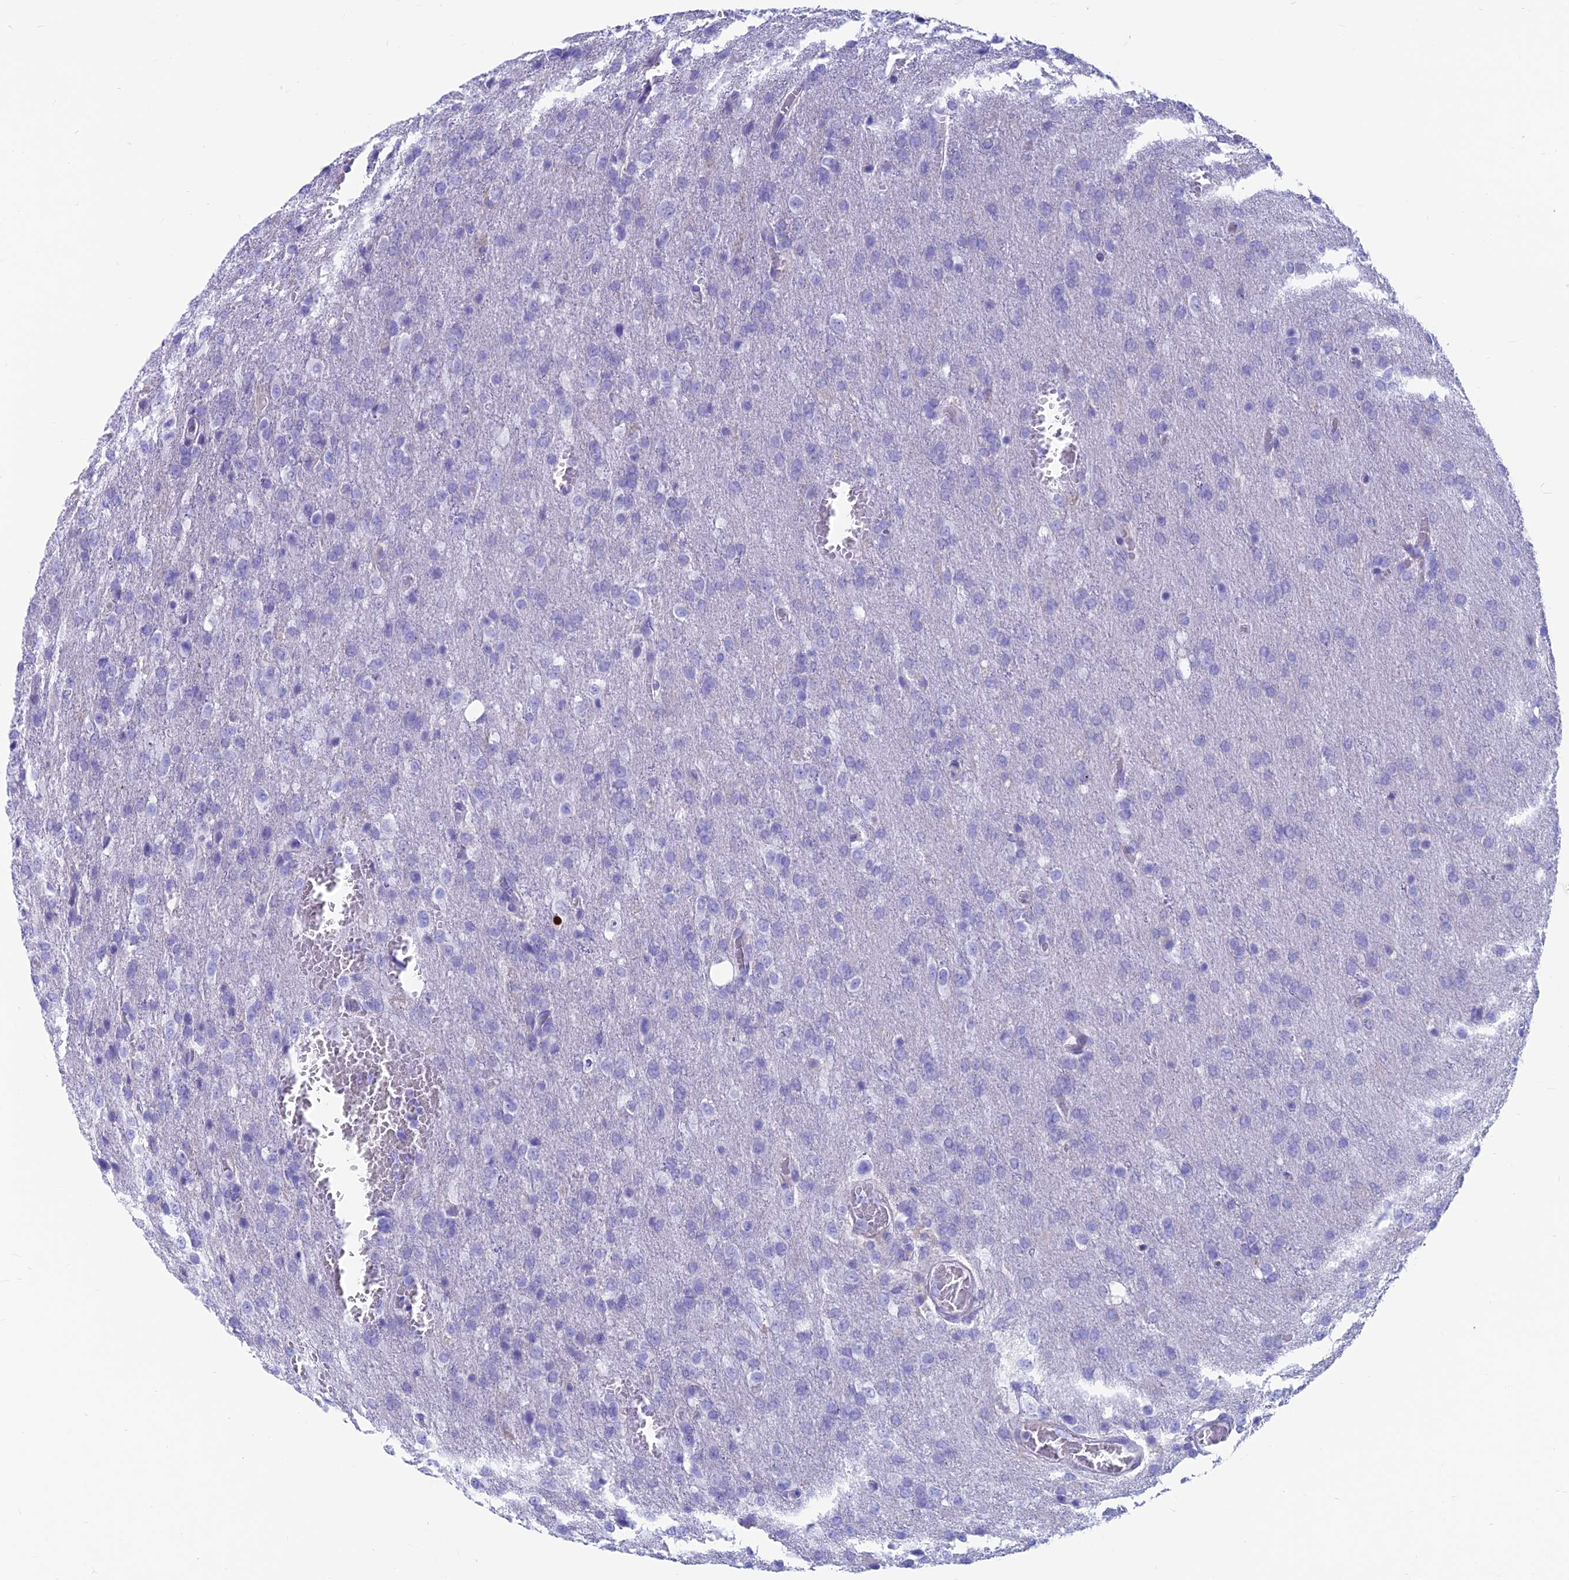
{"staining": {"intensity": "negative", "quantity": "none", "location": "none"}, "tissue": "glioma", "cell_type": "Tumor cells", "image_type": "cancer", "snomed": [{"axis": "morphology", "description": "Glioma, malignant, High grade"}, {"axis": "topography", "description": "Brain"}], "caption": "Tumor cells are negative for protein expression in human malignant high-grade glioma.", "gene": "GNG11", "patient": {"sex": "female", "age": 74}}